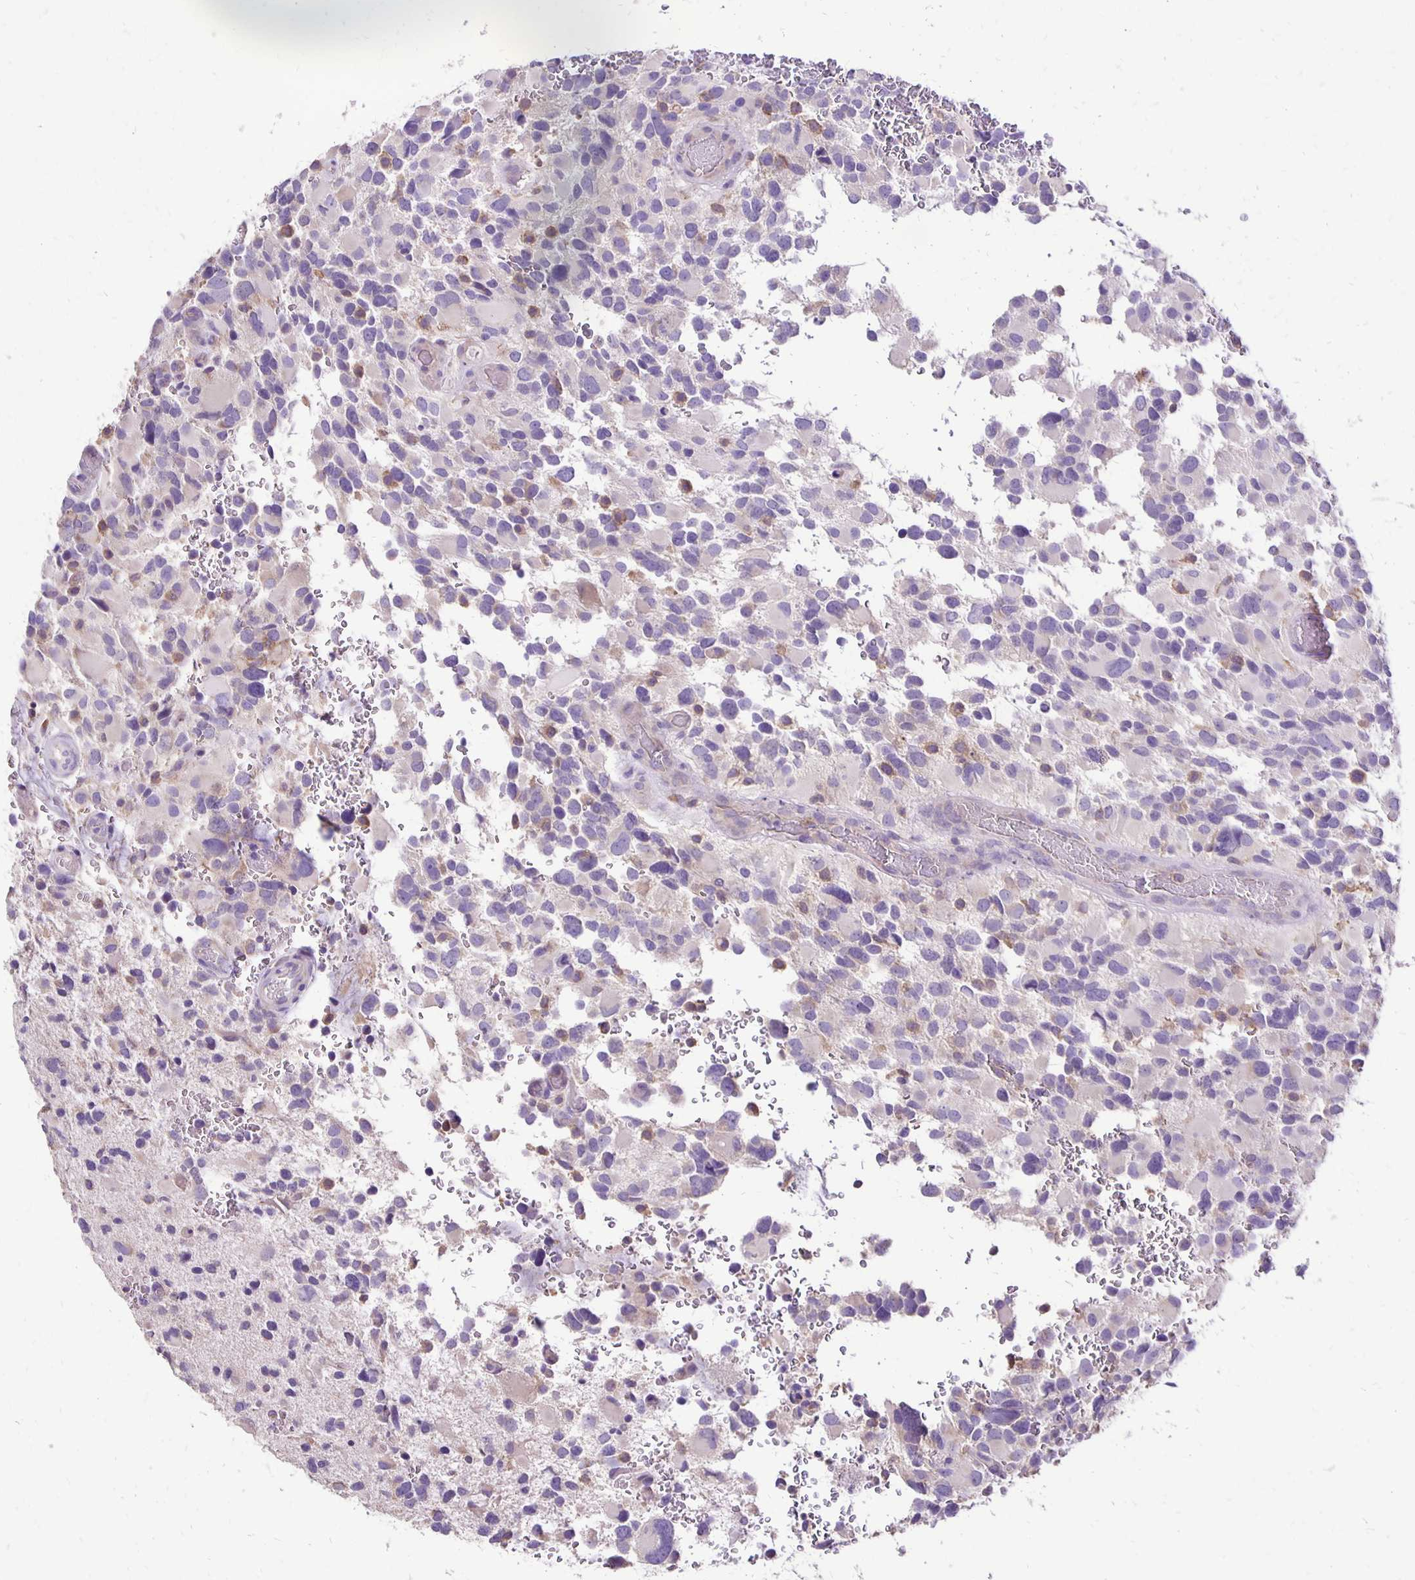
{"staining": {"intensity": "weak", "quantity": "<25%", "location": "cytoplasmic/membranous"}, "tissue": "glioma", "cell_type": "Tumor cells", "image_type": "cancer", "snomed": [{"axis": "morphology", "description": "Glioma, malignant, Low grade"}, {"axis": "topography", "description": "Brain"}], "caption": "Immunohistochemical staining of human glioma displays no significant expression in tumor cells. (Stains: DAB (3,3'-diaminobenzidine) IHC with hematoxylin counter stain, Microscopy: brightfield microscopy at high magnification).", "gene": "ANKRD45", "patient": {"sex": "female", "age": 32}}